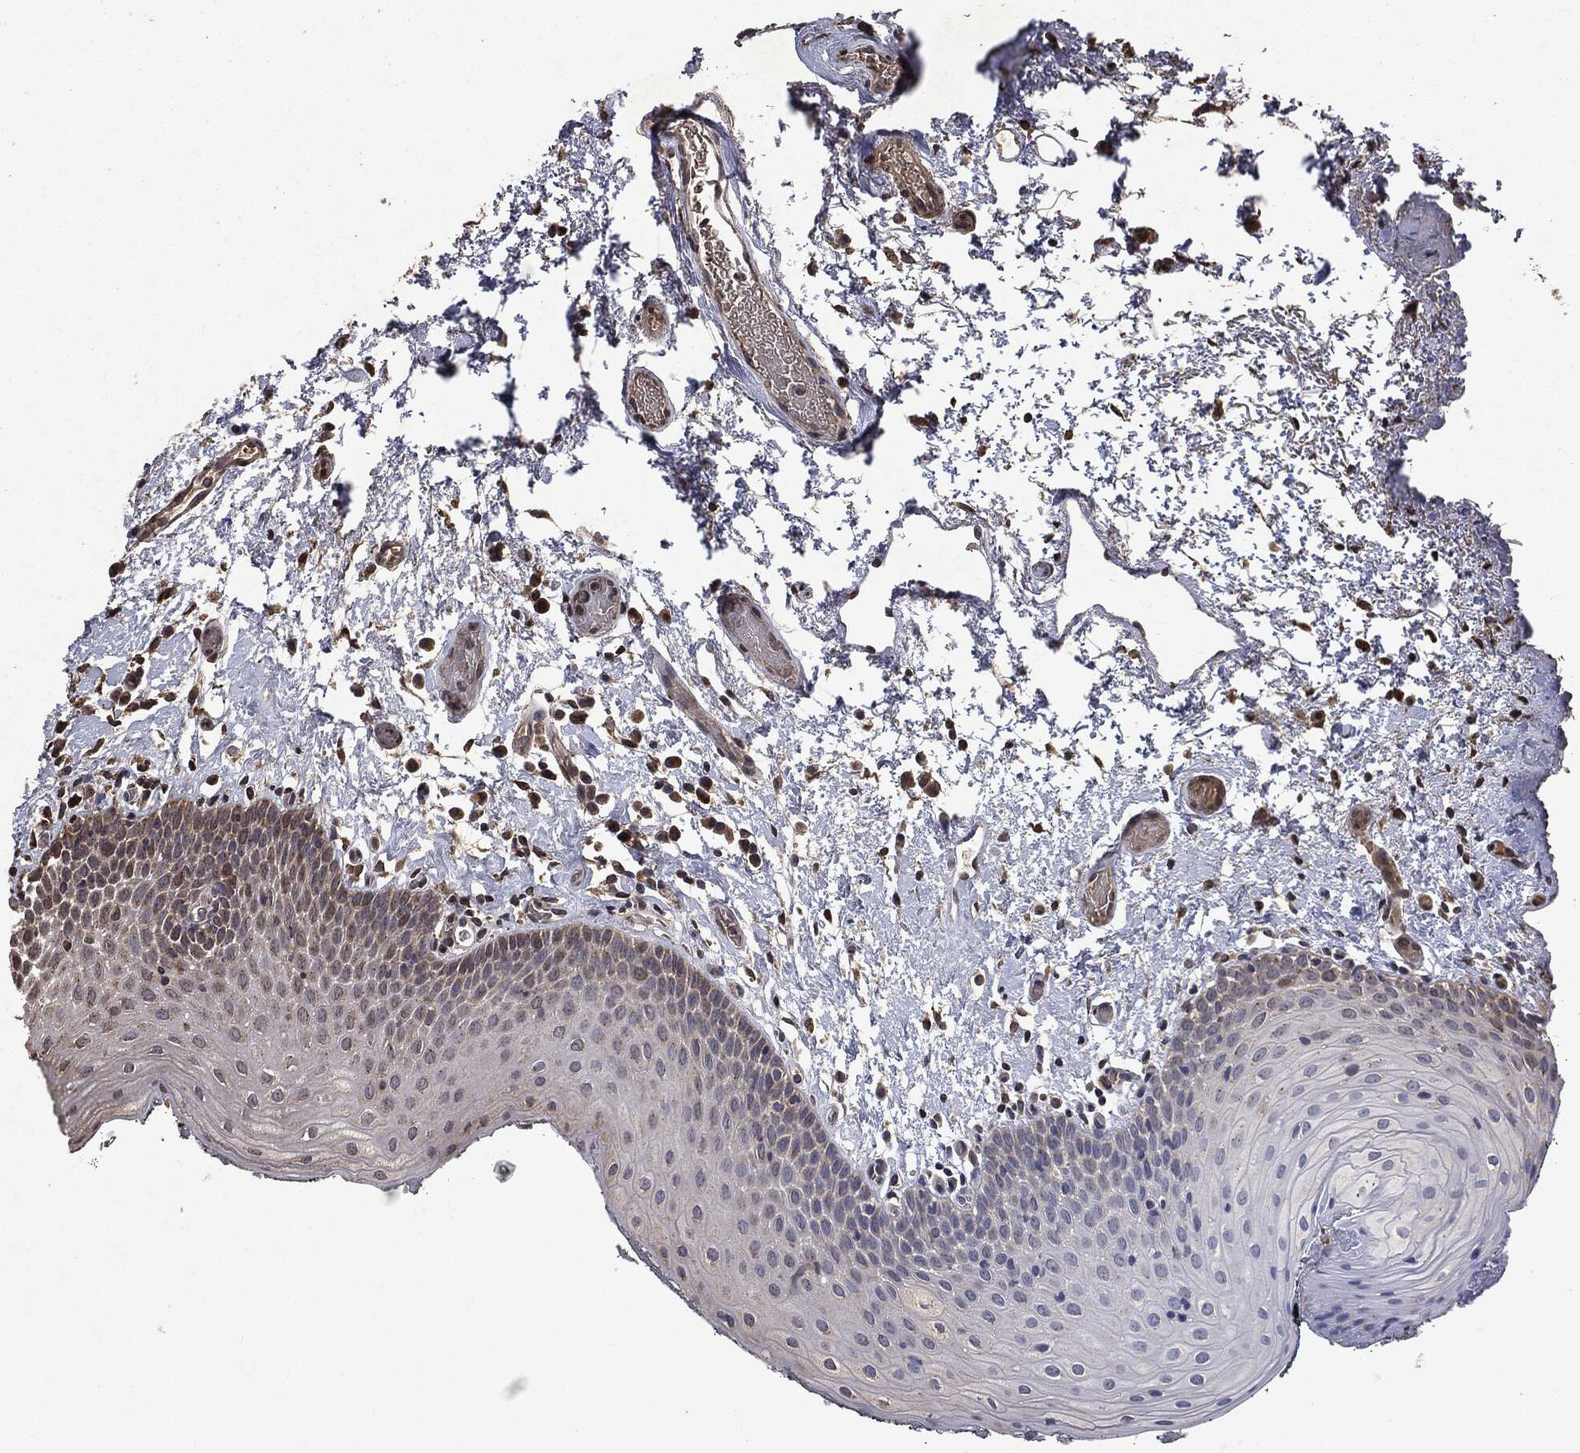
{"staining": {"intensity": "moderate", "quantity": "<25%", "location": "cytoplasmic/membranous"}, "tissue": "oral mucosa", "cell_type": "Squamous epithelial cells", "image_type": "normal", "snomed": [{"axis": "morphology", "description": "Normal tissue, NOS"}, {"axis": "morphology", "description": "Squamous cell carcinoma, NOS"}, {"axis": "topography", "description": "Oral tissue"}, {"axis": "topography", "description": "Tounge, NOS"}, {"axis": "topography", "description": "Head-Neck"}], "caption": "IHC of benign human oral mucosa reveals low levels of moderate cytoplasmic/membranous expression in about <25% of squamous epithelial cells.", "gene": "PPP6R2", "patient": {"sex": "female", "age": 80}}